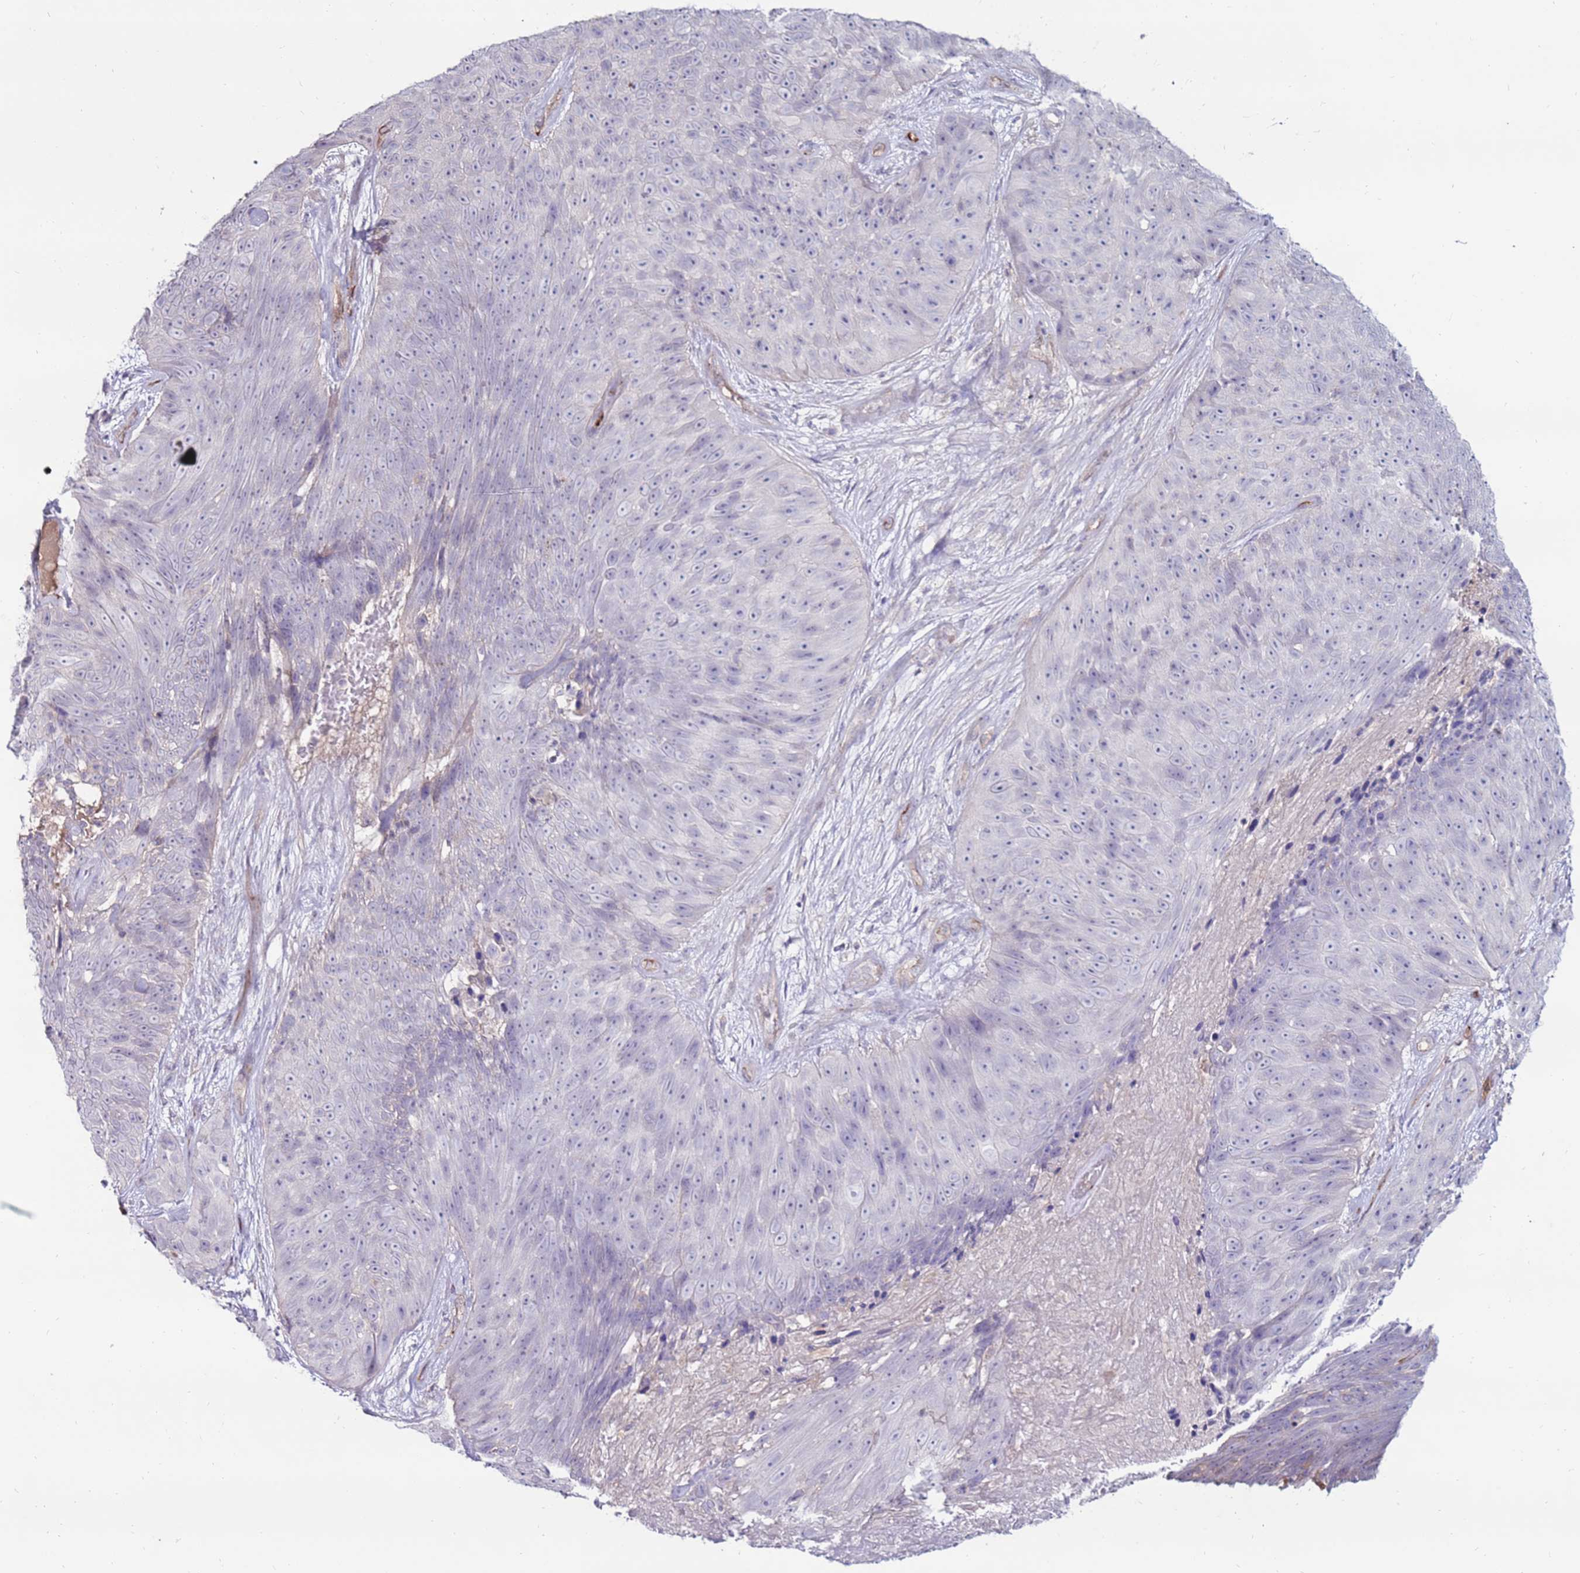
{"staining": {"intensity": "negative", "quantity": "none", "location": "none"}, "tissue": "skin cancer", "cell_type": "Tumor cells", "image_type": "cancer", "snomed": [{"axis": "morphology", "description": "Squamous cell carcinoma, NOS"}, {"axis": "topography", "description": "Skin"}], "caption": "Tumor cells are negative for protein expression in human squamous cell carcinoma (skin).", "gene": "CLEC4M", "patient": {"sex": "female", "age": 87}}